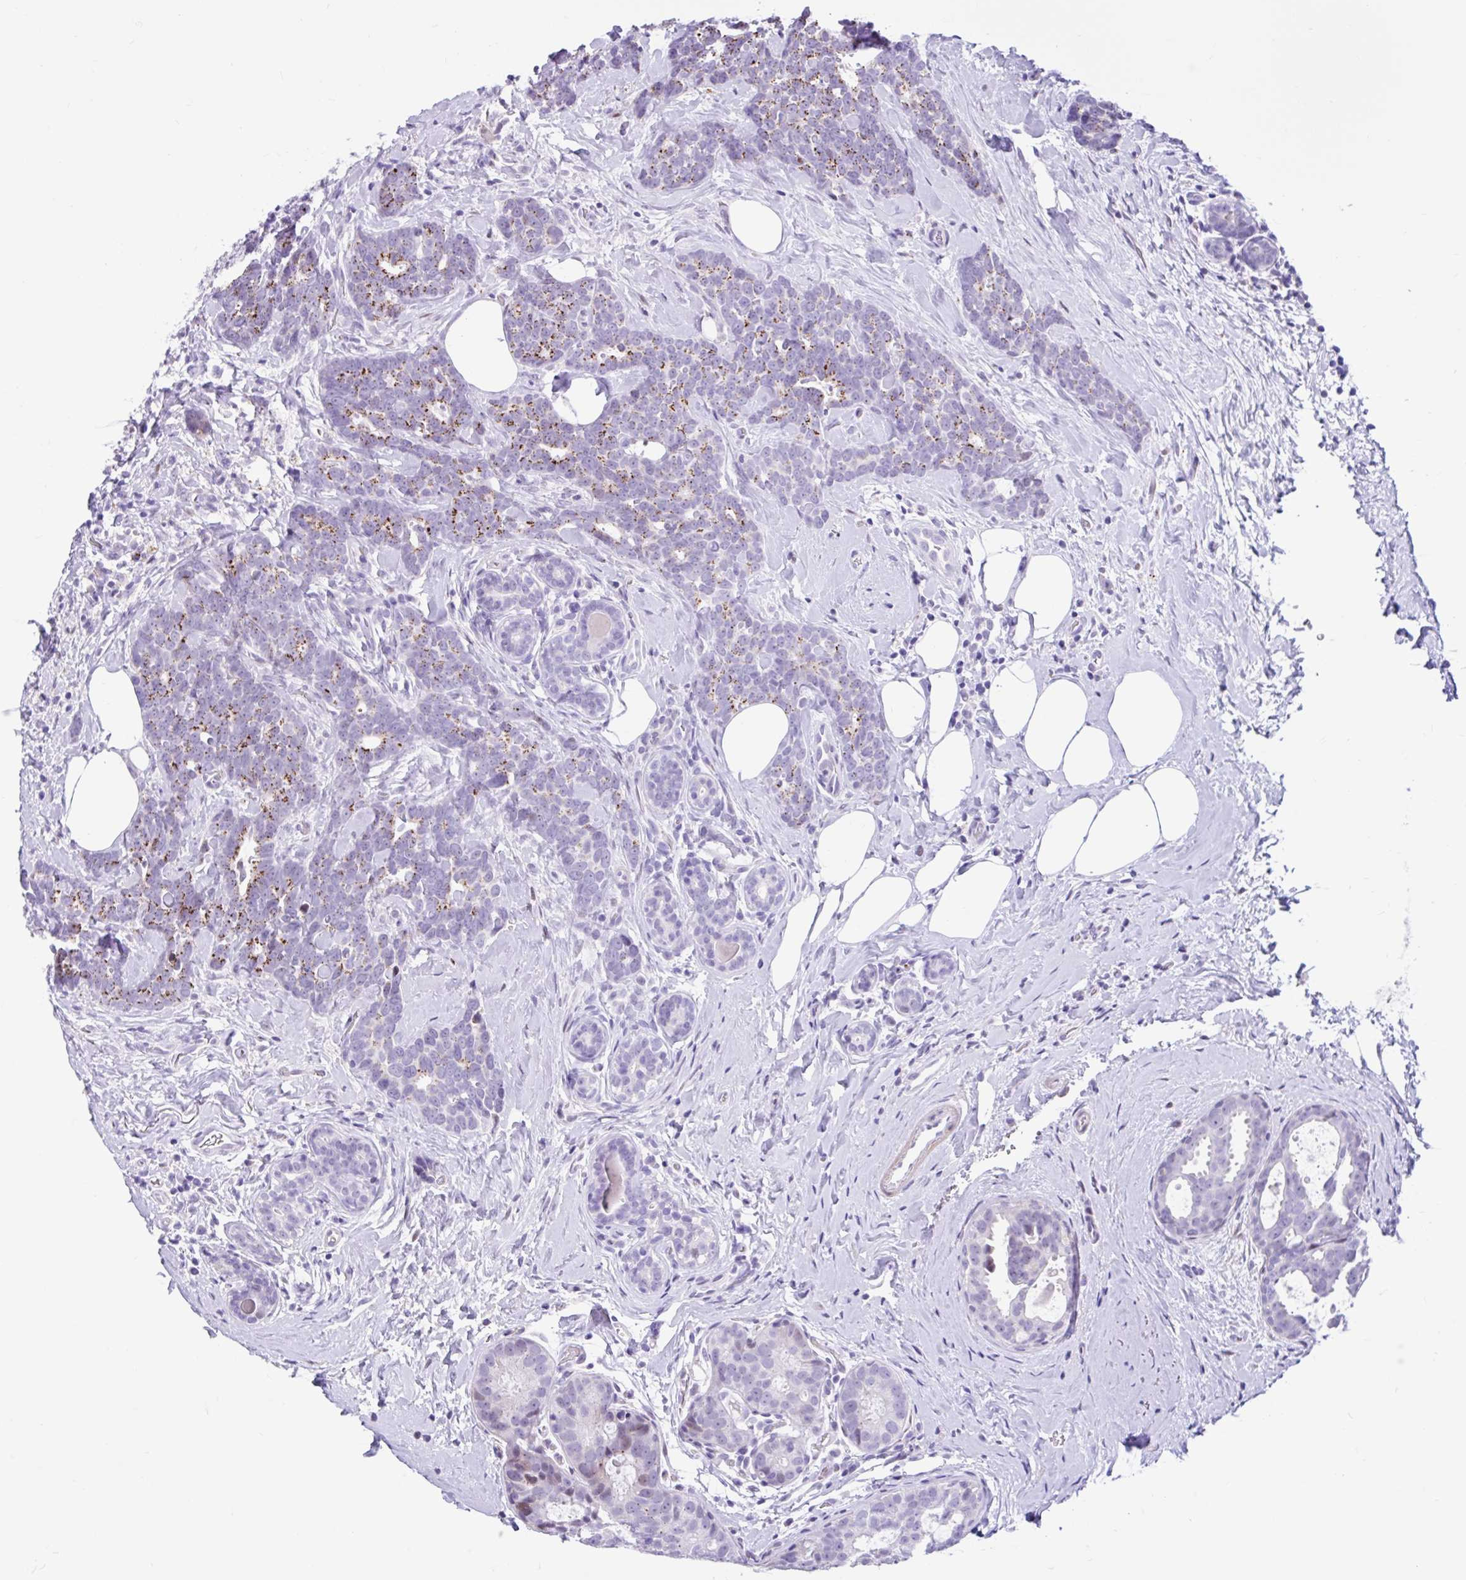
{"staining": {"intensity": "moderate", "quantity": "25%-75%", "location": "cytoplasmic/membranous"}, "tissue": "breast cancer", "cell_type": "Tumor cells", "image_type": "cancer", "snomed": [{"axis": "morphology", "description": "Duct carcinoma"}, {"axis": "topography", "description": "Breast"}], "caption": "DAB immunohistochemical staining of human infiltrating ductal carcinoma (breast) reveals moderate cytoplasmic/membranous protein positivity in approximately 25%-75% of tumor cells.", "gene": "NHLH2", "patient": {"sex": "female", "age": 71}}